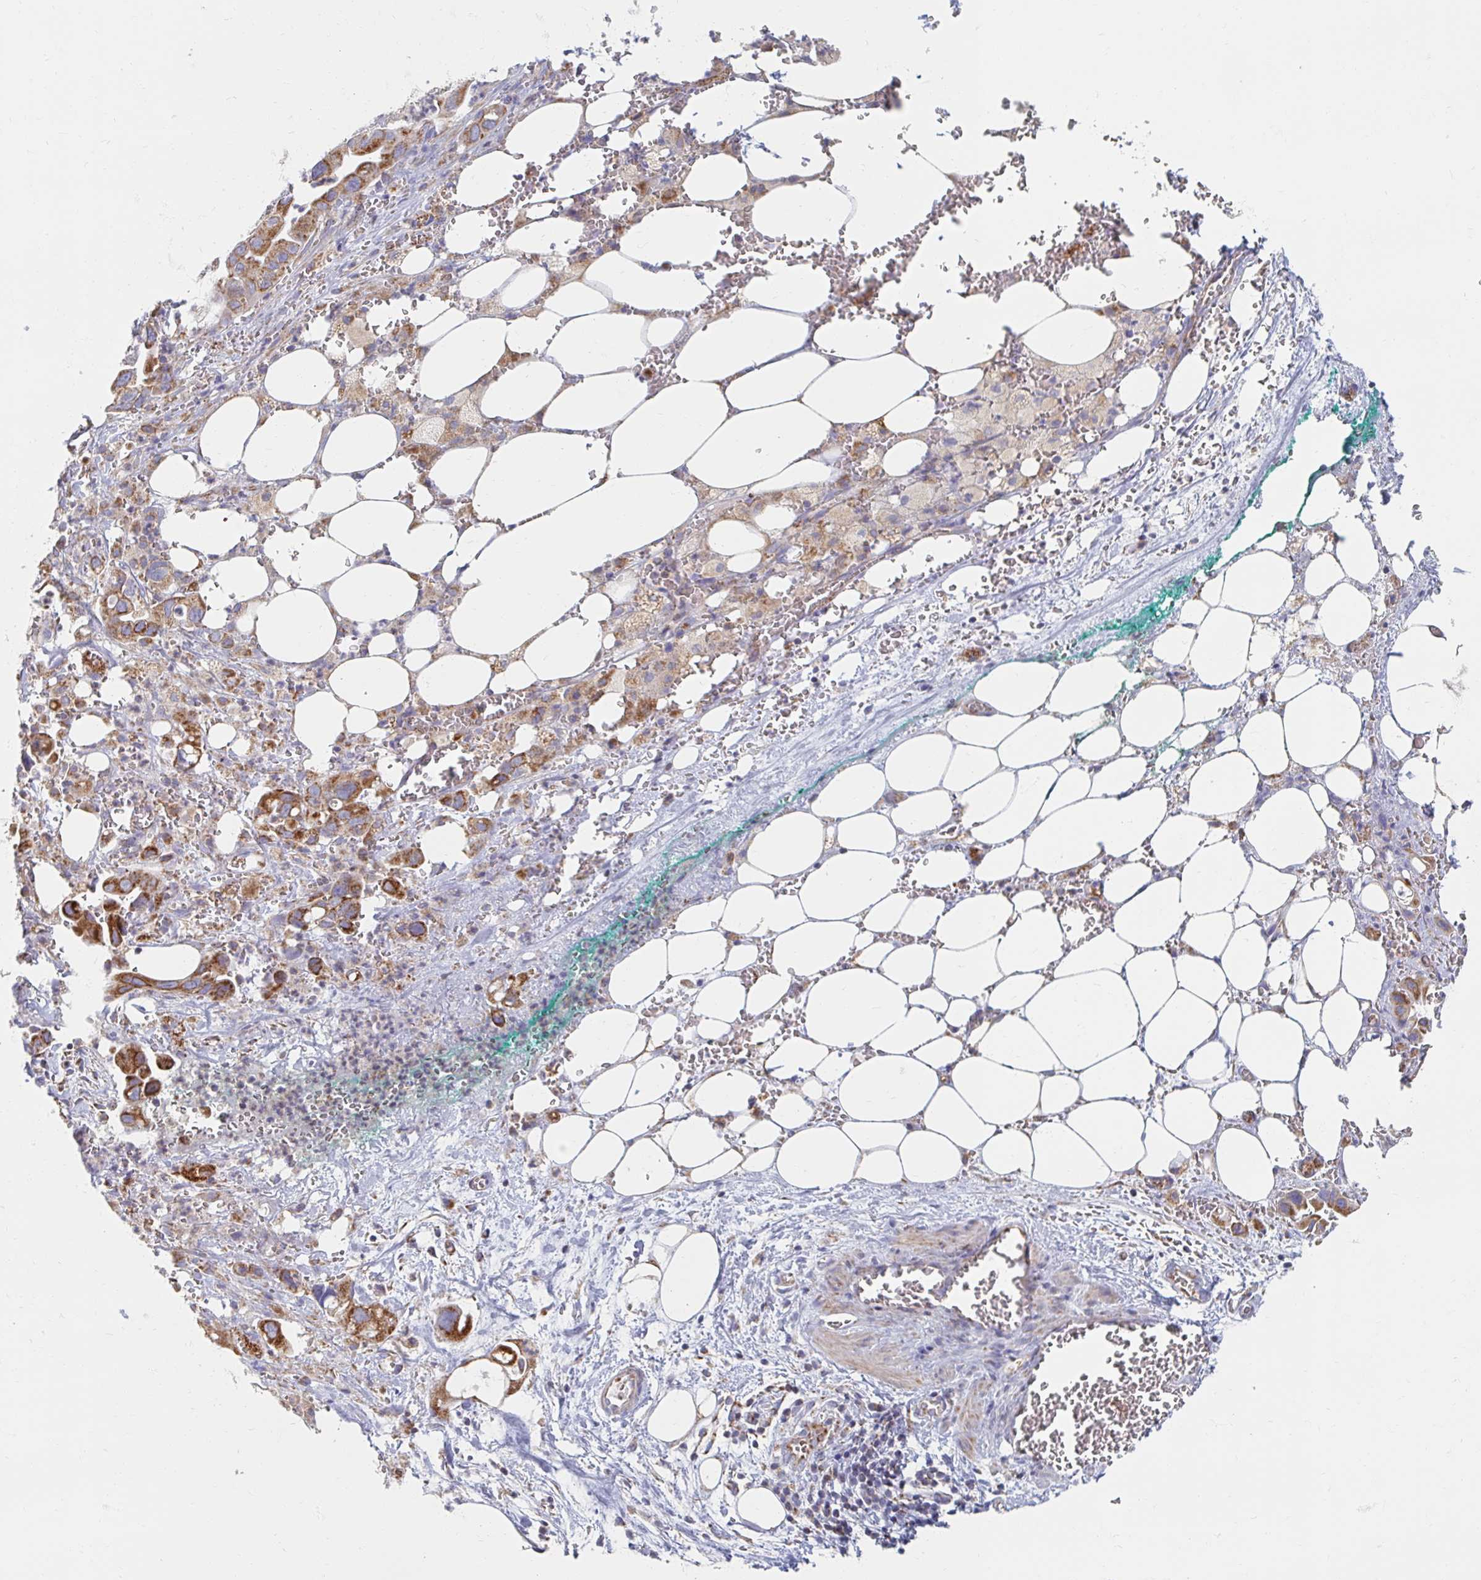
{"staining": {"intensity": "moderate", "quantity": ">75%", "location": "cytoplasmic/membranous"}, "tissue": "pancreatic cancer", "cell_type": "Tumor cells", "image_type": "cancer", "snomed": [{"axis": "morphology", "description": "Adenocarcinoma, NOS"}, {"axis": "topography", "description": "Pancreas"}], "caption": "Immunohistochemistry of human adenocarcinoma (pancreatic) shows medium levels of moderate cytoplasmic/membranous positivity in approximately >75% of tumor cells.", "gene": "MAVS", "patient": {"sex": "male", "age": 61}}